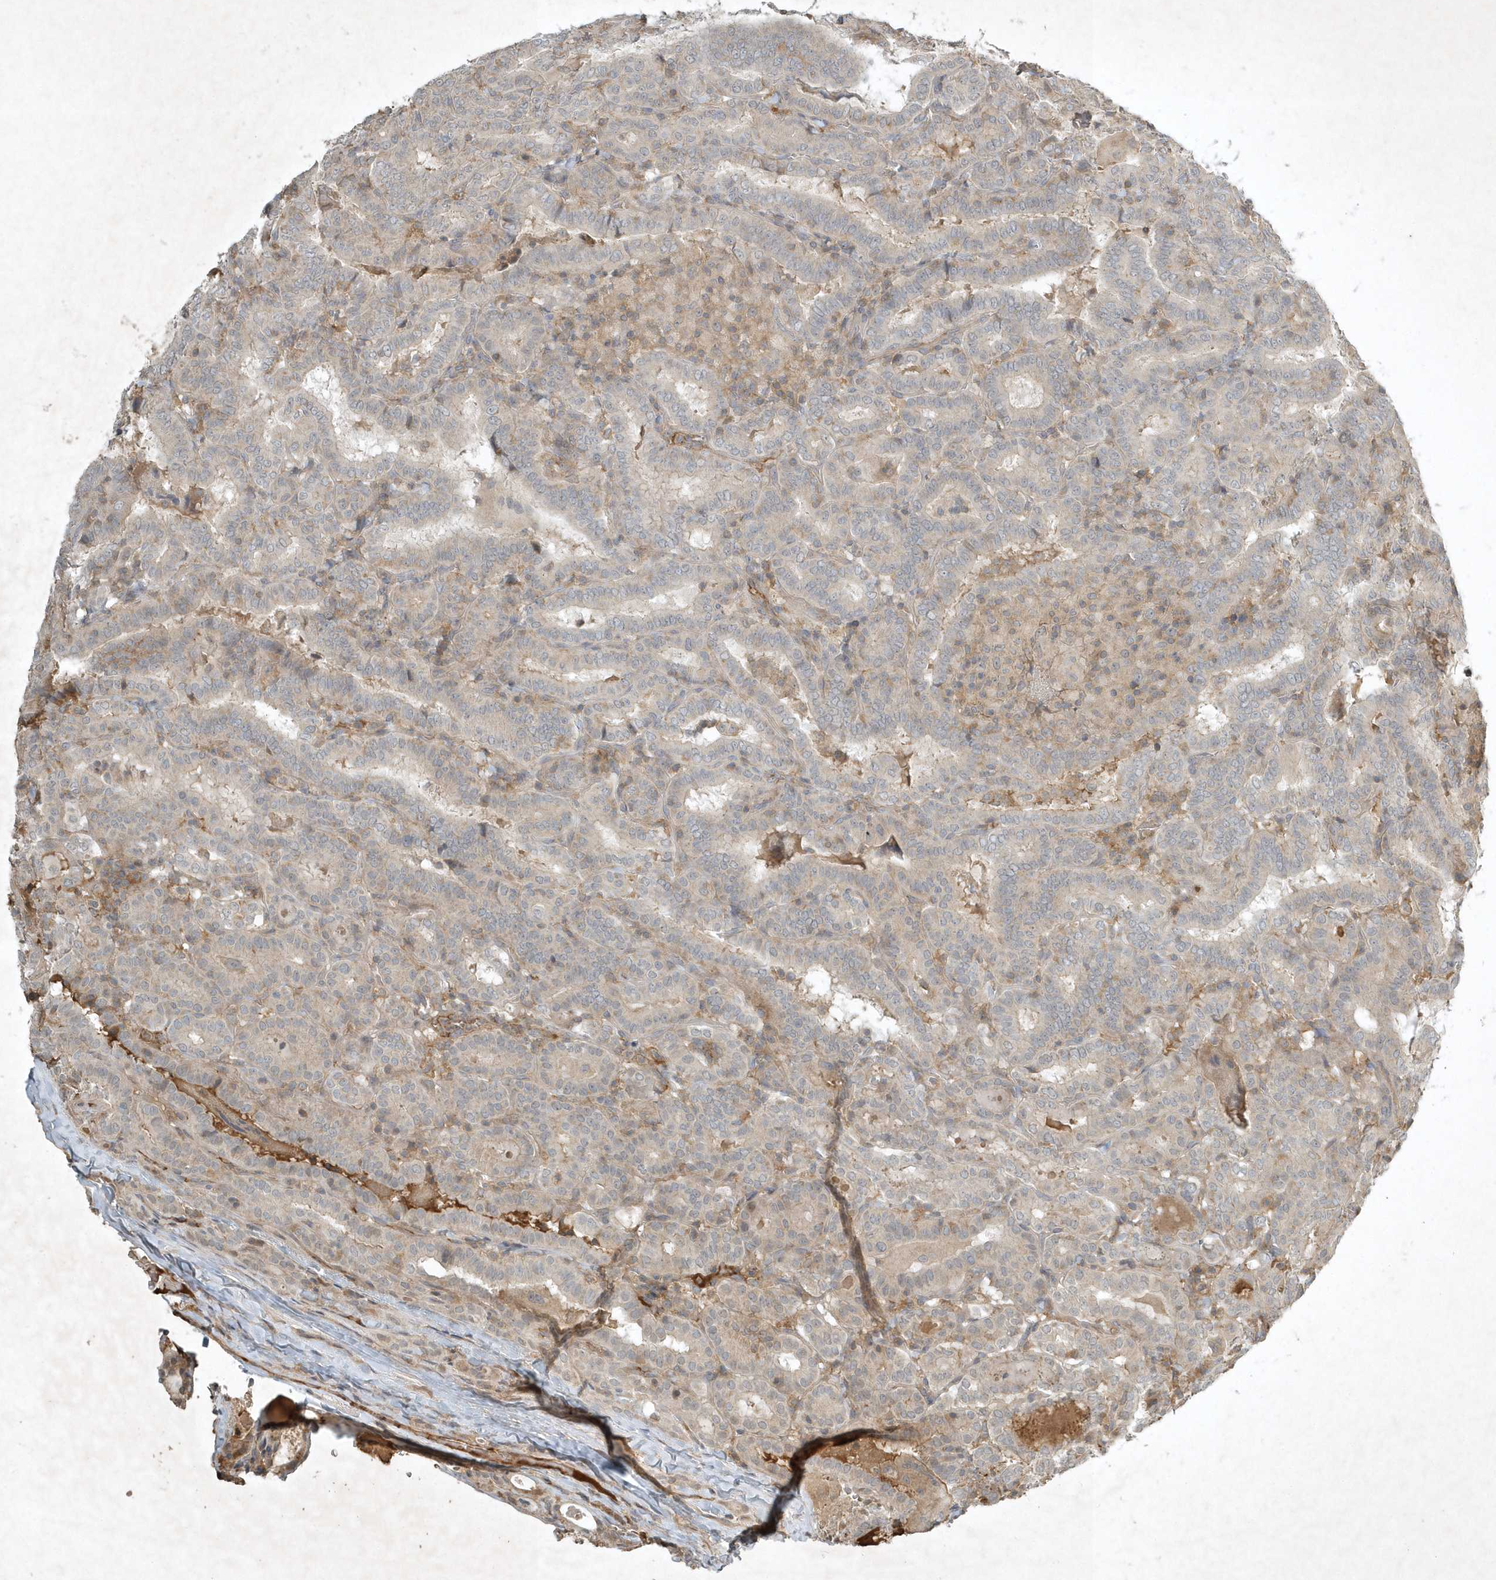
{"staining": {"intensity": "negative", "quantity": "none", "location": "none"}, "tissue": "thyroid cancer", "cell_type": "Tumor cells", "image_type": "cancer", "snomed": [{"axis": "morphology", "description": "Papillary adenocarcinoma, NOS"}, {"axis": "topography", "description": "Thyroid gland"}], "caption": "The image reveals no significant staining in tumor cells of thyroid cancer (papillary adenocarcinoma).", "gene": "TNFAIP6", "patient": {"sex": "female", "age": 72}}